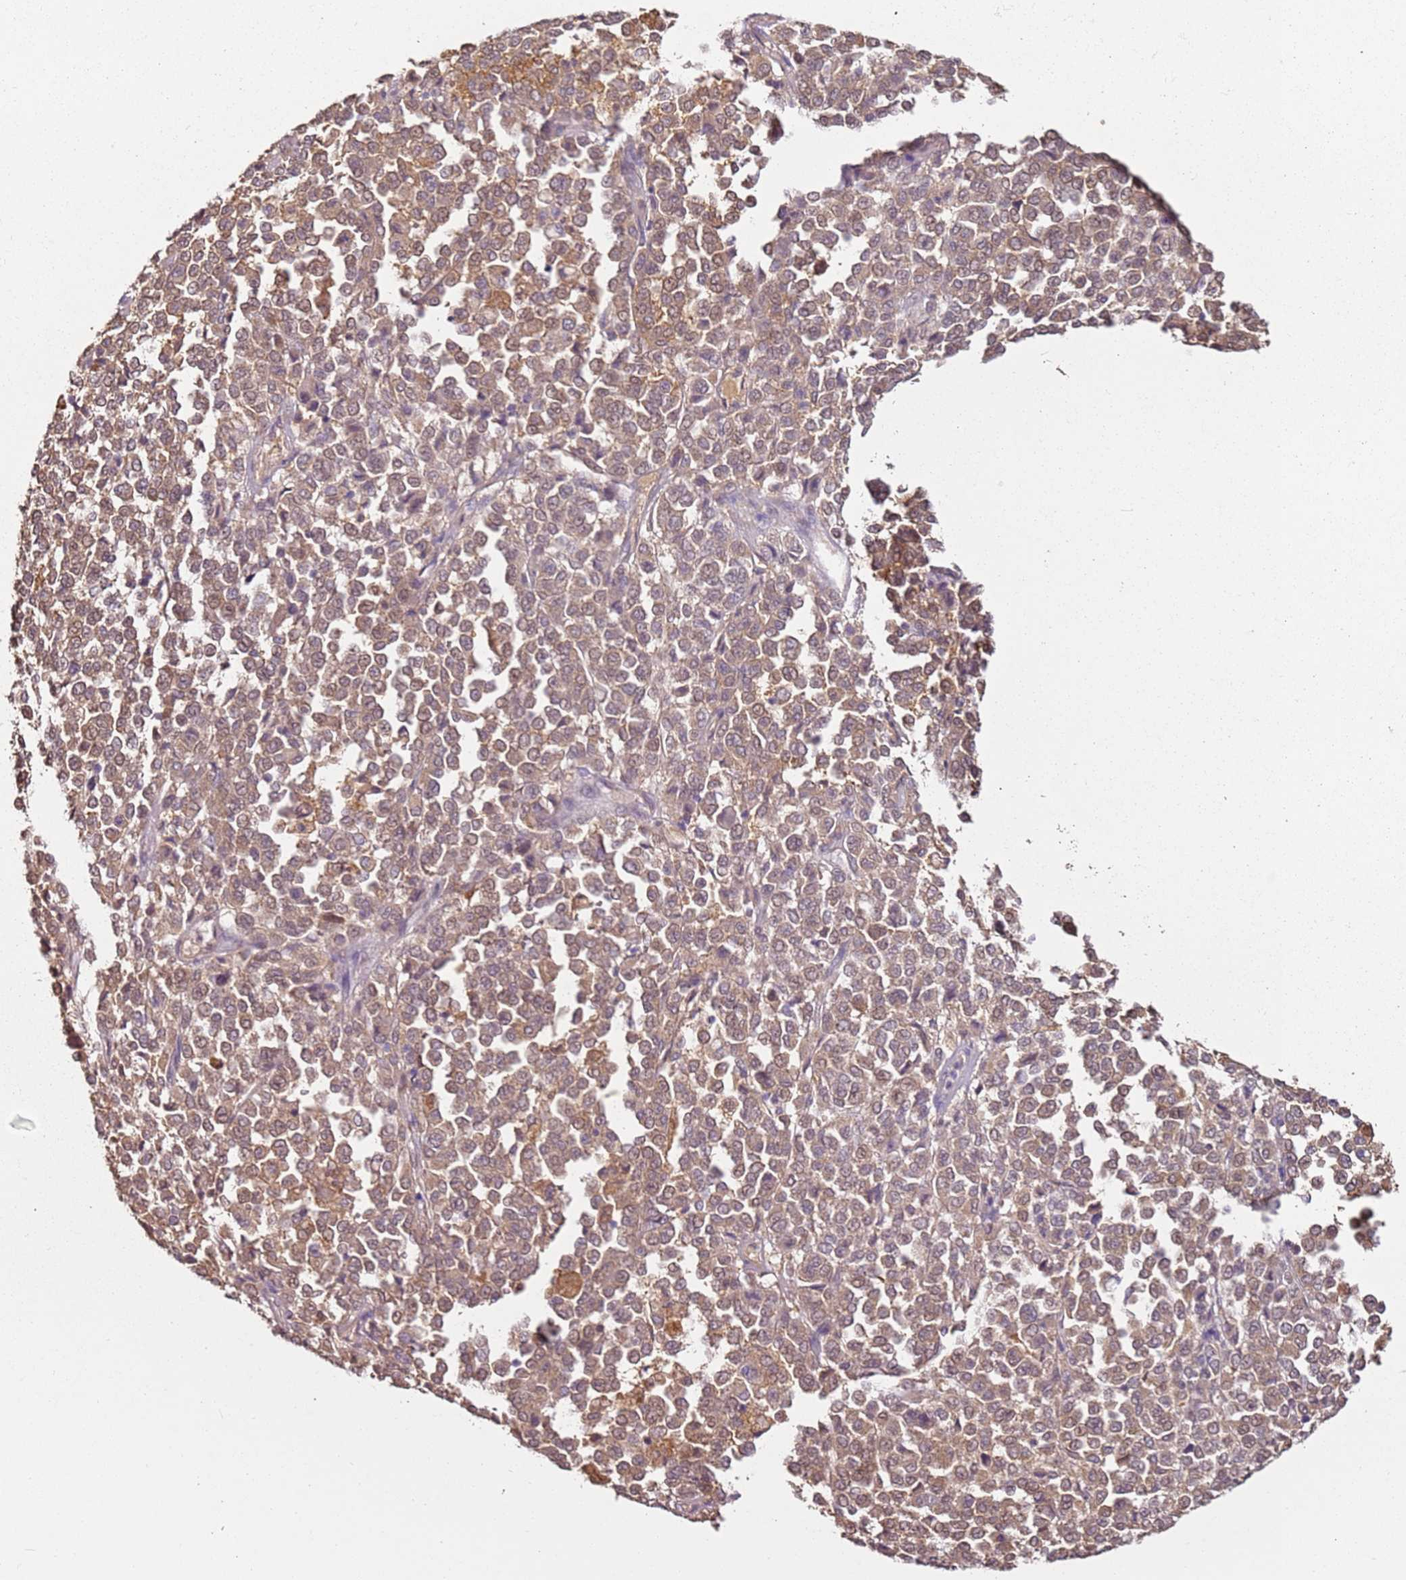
{"staining": {"intensity": "moderate", "quantity": "25%-75%", "location": "cytoplasmic/membranous"}, "tissue": "melanoma", "cell_type": "Tumor cells", "image_type": "cancer", "snomed": [{"axis": "morphology", "description": "Malignant melanoma, Metastatic site"}, {"axis": "topography", "description": "Pancreas"}], "caption": "A medium amount of moderate cytoplasmic/membranous staining is appreciated in about 25%-75% of tumor cells in malignant melanoma (metastatic site) tissue.", "gene": "MDH1", "patient": {"sex": "female", "age": 30}}